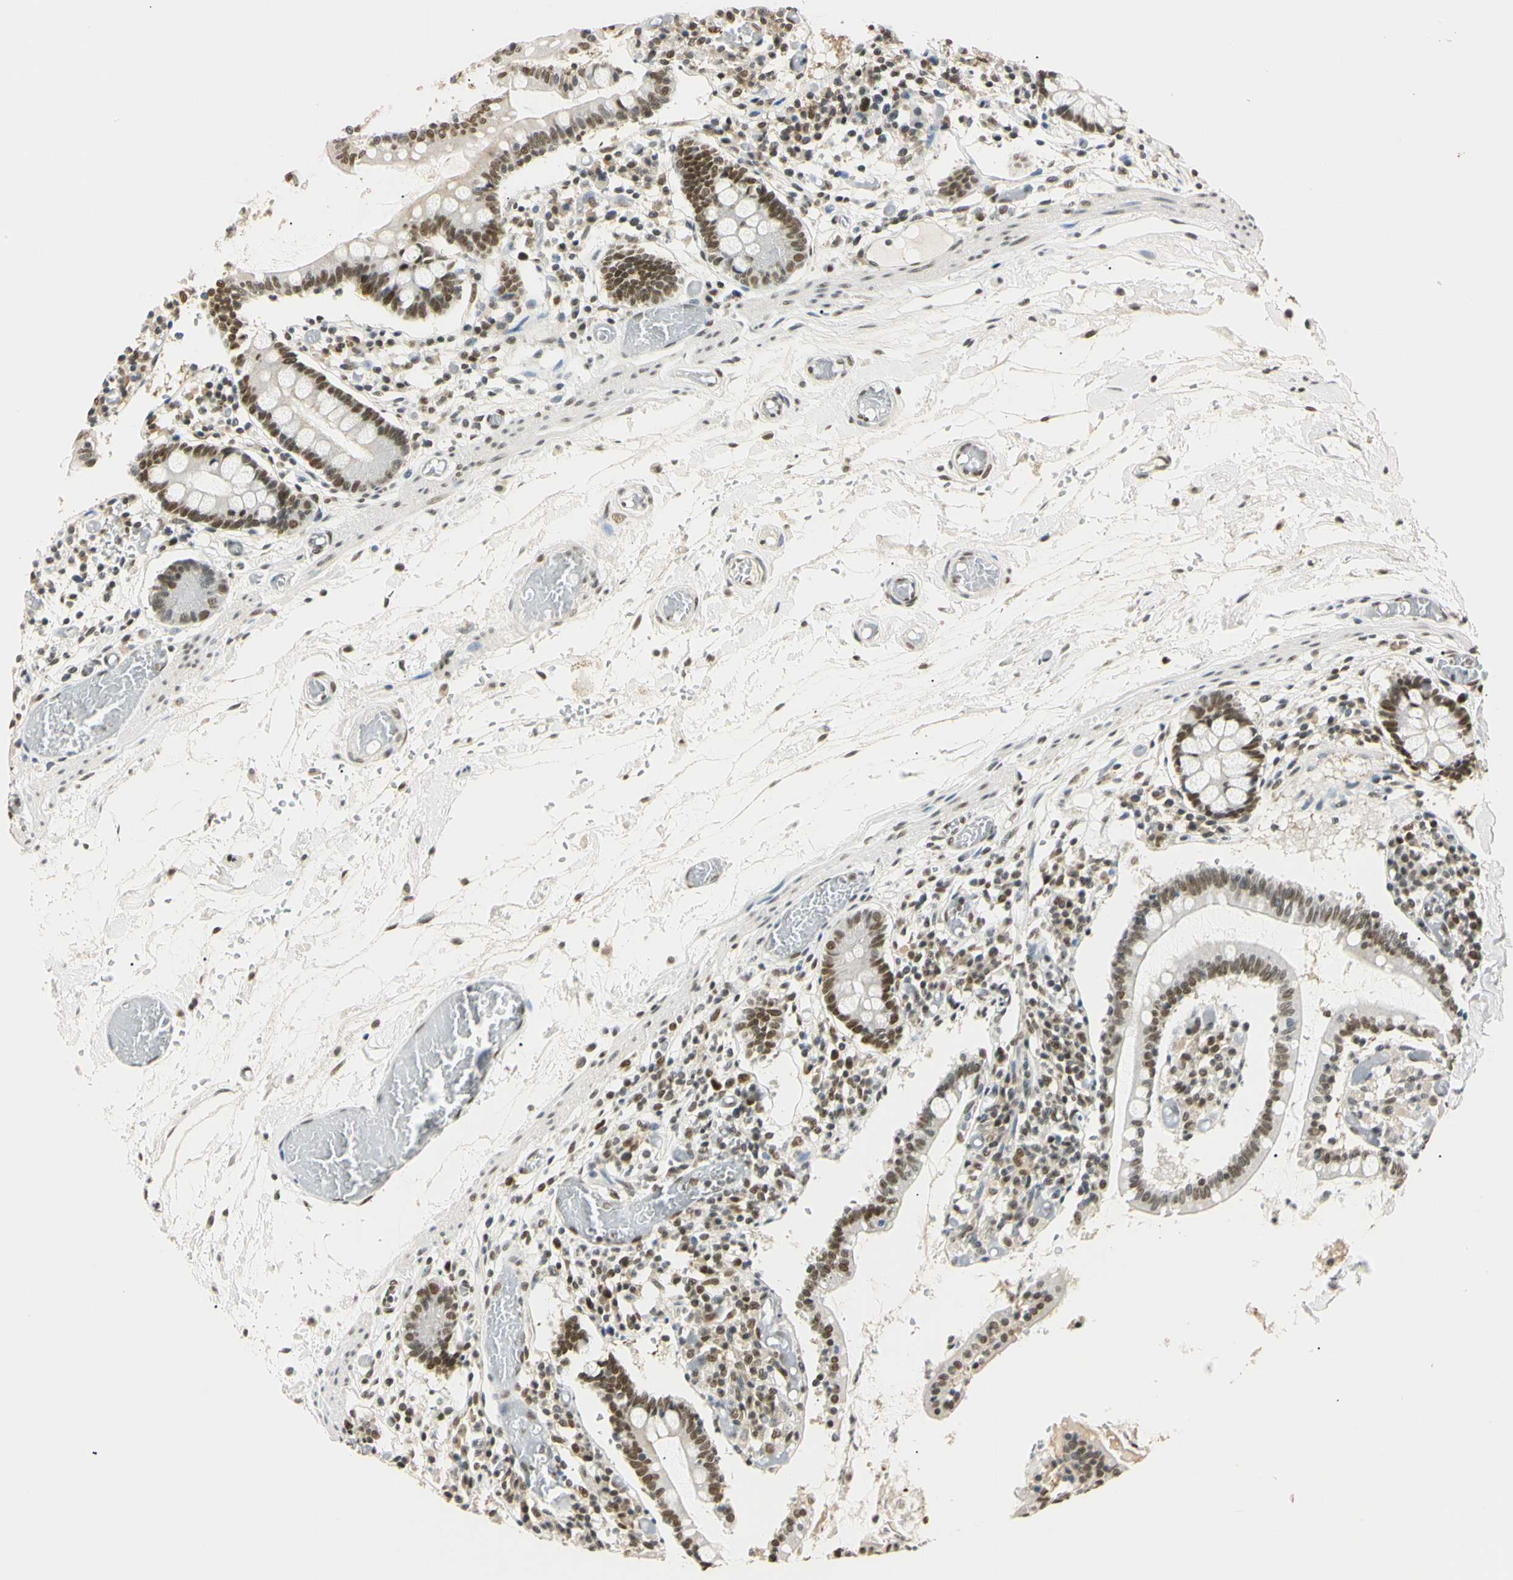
{"staining": {"intensity": "moderate", "quantity": ">75%", "location": "nuclear"}, "tissue": "small intestine", "cell_type": "Glandular cells", "image_type": "normal", "snomed": [{"axis": "morphology", "description": "Normal tissue, NOS"}, {"axis": "topography", "description": "Small intestine"}], "caption": "This image reveals unremarkable small intestine stained with immunohistochemistry to label a protein in brown. The nuclear of glandular cells show moderate positivity for the protein. Nuclei are counter-stained blue.", "gene": "SMARCA5", "patient": {"sex": "female", "age": 61}}